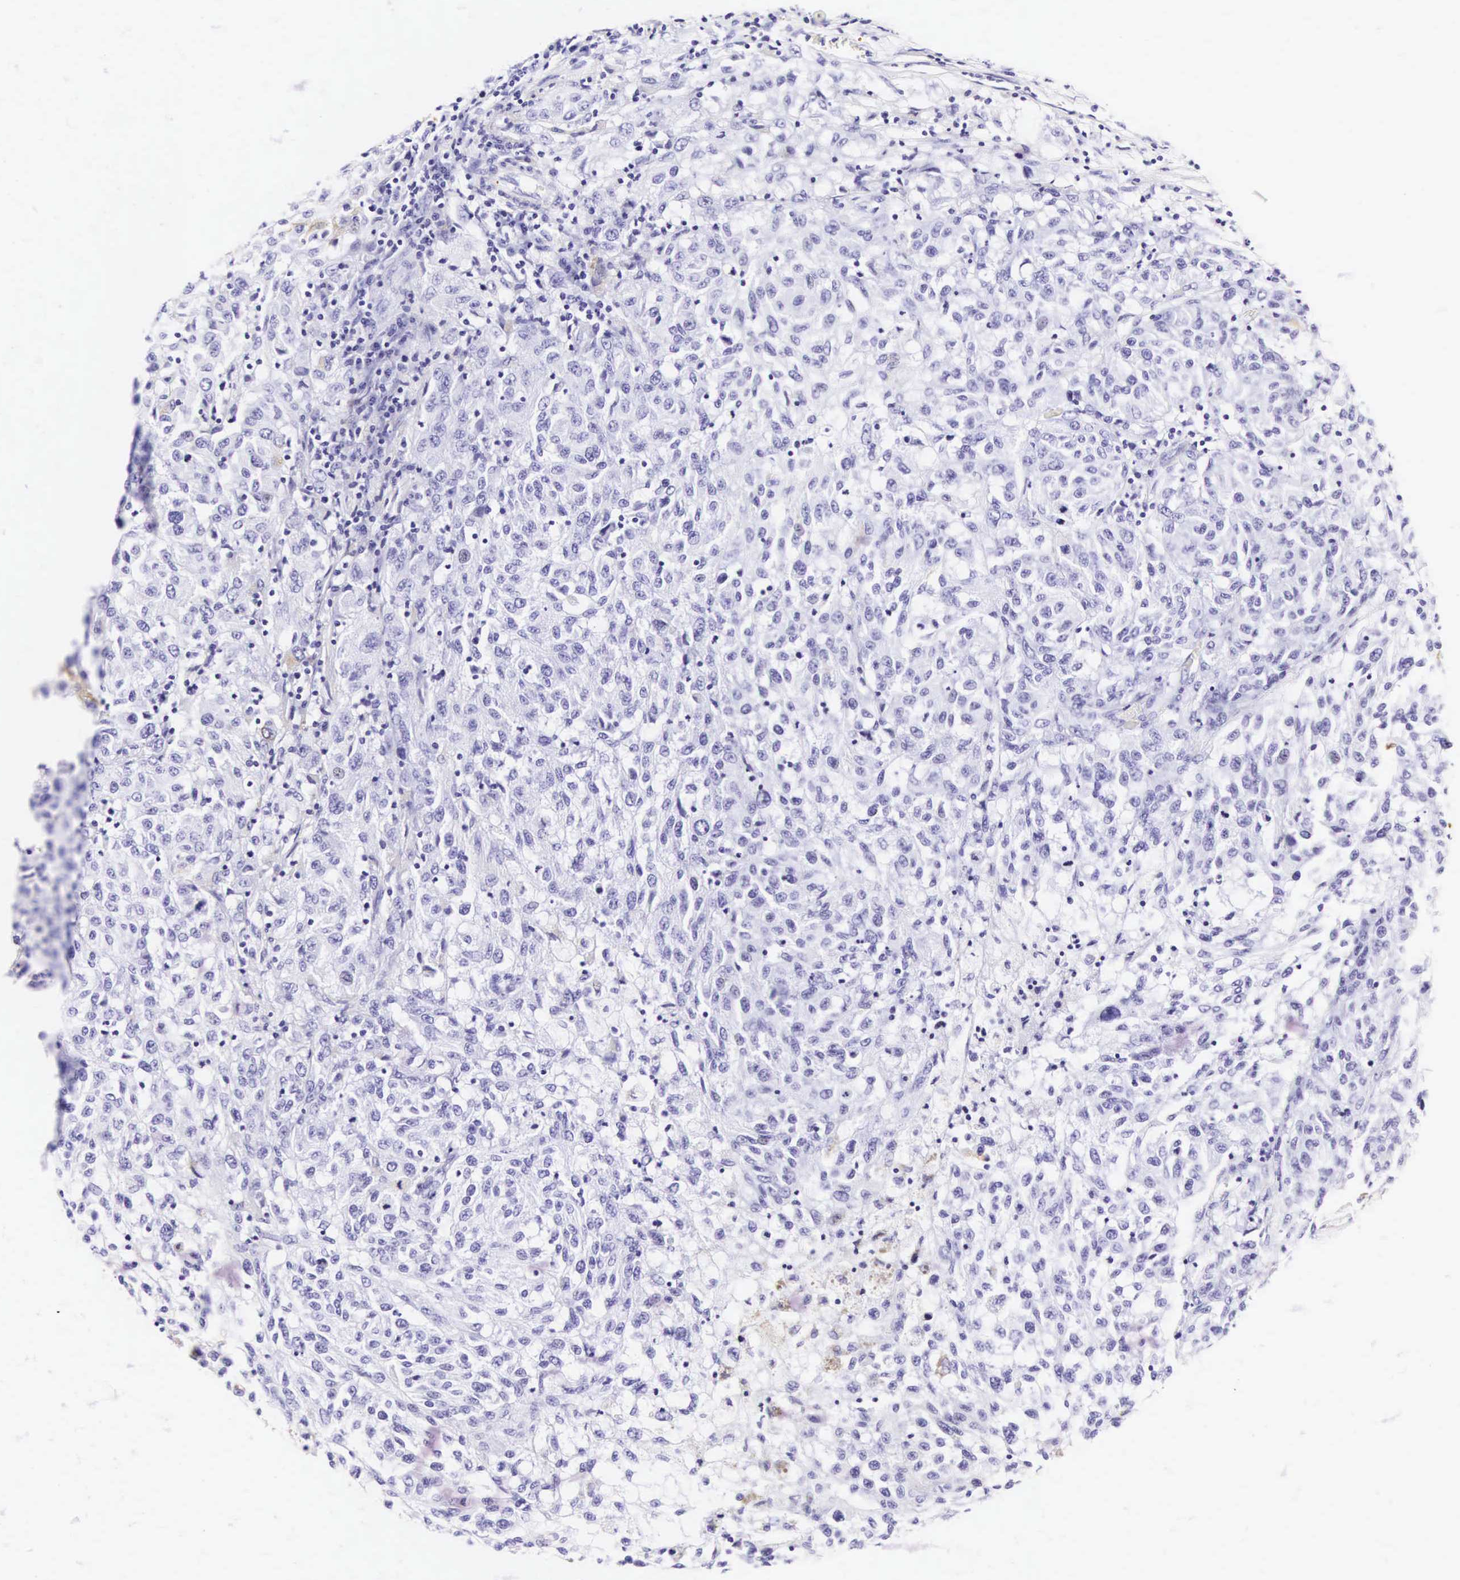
{"staining": {"intensity": "negative", "quantity": "none", "location": "none"}, "tissue": "melanoma", "cell_type": "Tumor cells", "image_type": "cancer", "snomed": [{"axis": "morphology", "description": "Malignant melanoma, NOS"}, {"axis": "topography", "description": "Skin"}], "caption": "This is an immunohistochemistry (IHC) photomicrograph of human melanoma. There is no positivity in tumor cells.", "gene": "KRT18", "patient": {"sex": "female", "age": 77}}